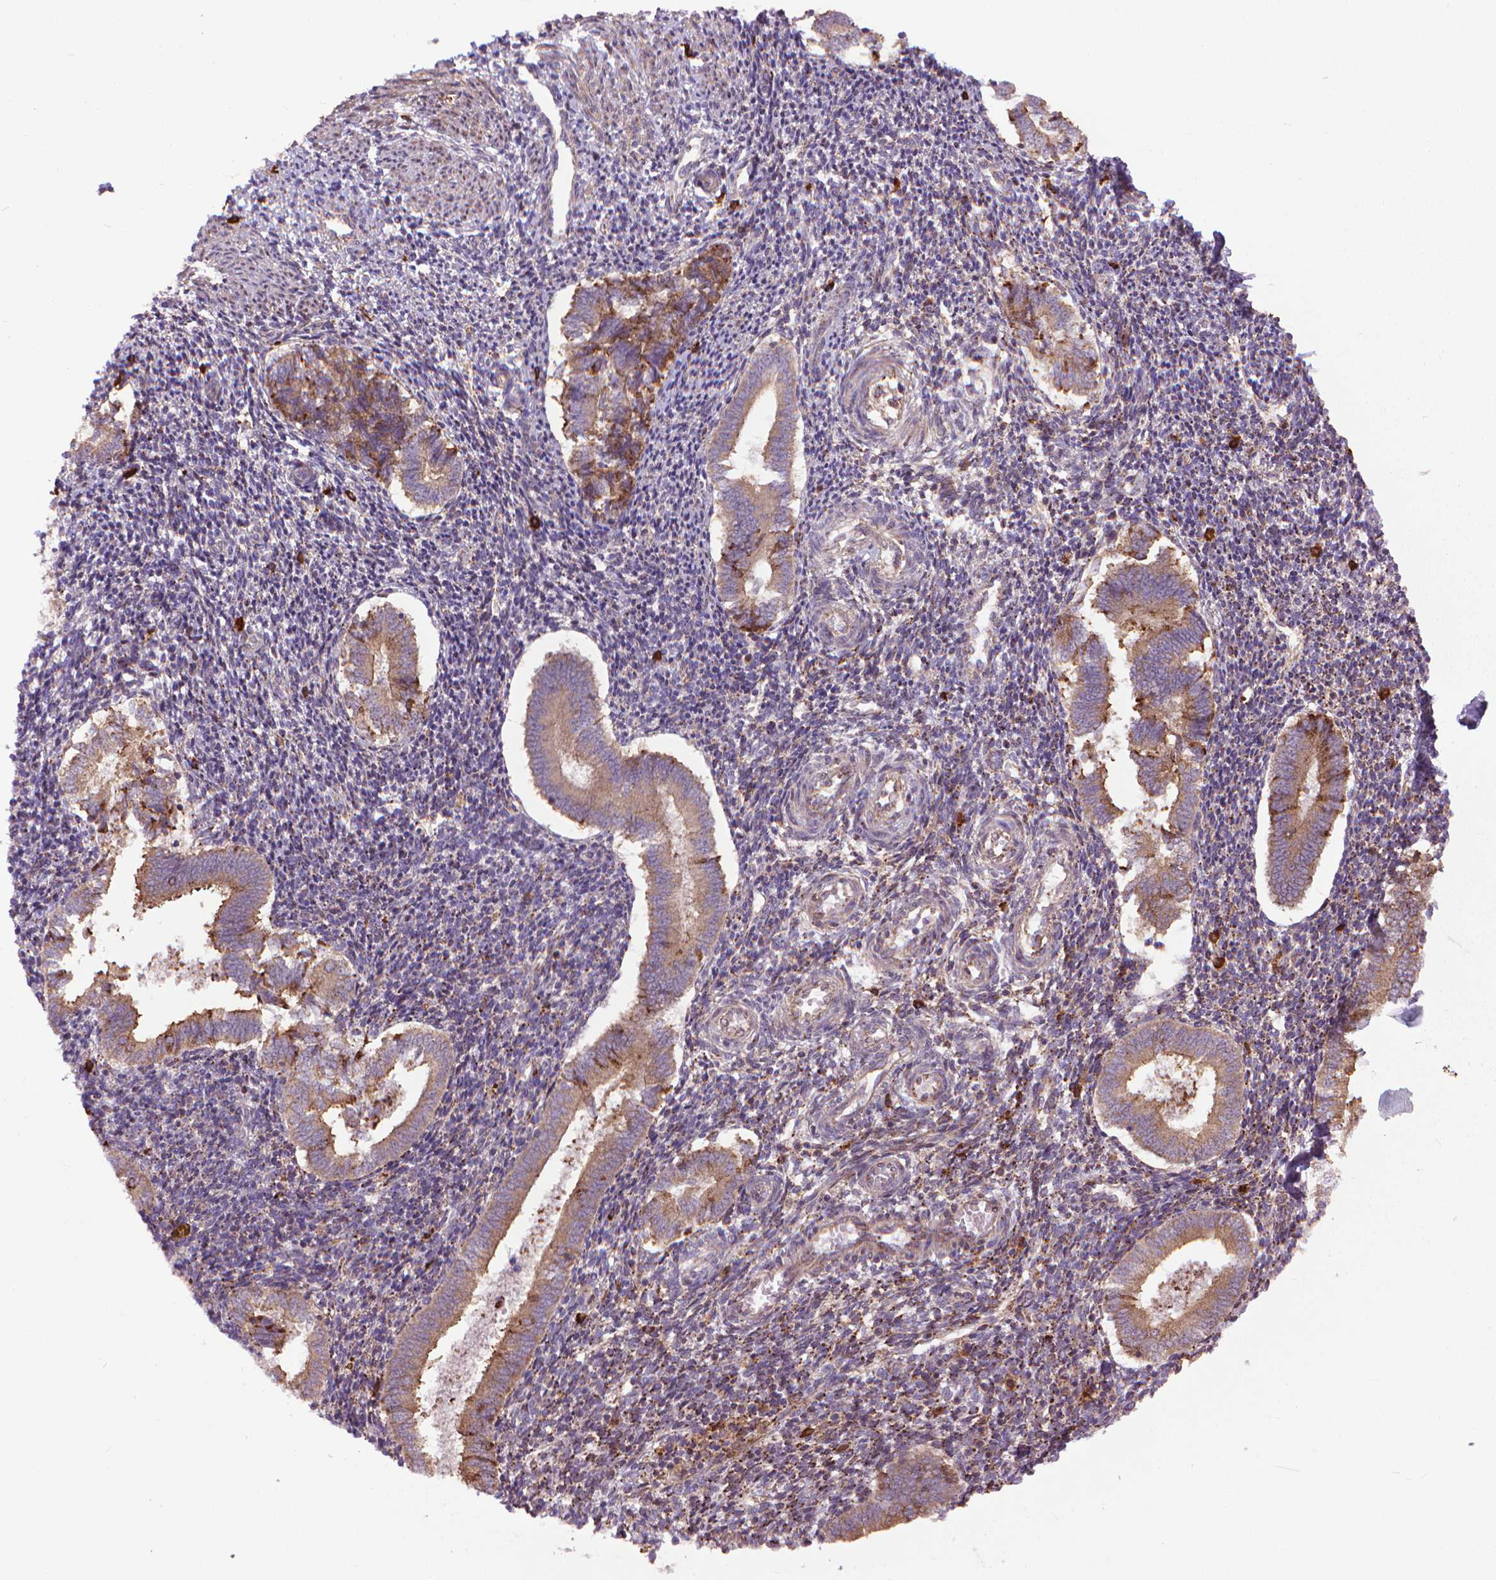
{"staining": {"intensity": "negative", "quantity": "none", "location": "none"}, "tissue": "endometrium", "cell_type": "Cells in endometrial stroma", "image_type": "normal", "snomed": [{"axis": "morphology", "description": "Normal tissue, NOS"}, {"axis": "topography", "description": "Endometrium"}], "caption": "An IHC micrograph of unremarkable endometrium is shown. There is no staining in cells in endometrial stroma of endometrium. (Brightfield microscopy of DAB immunohistochemistry (IHC) at high magnification).", "gene": "MYH14", "patient": {"sex": "female", "age": 25}}